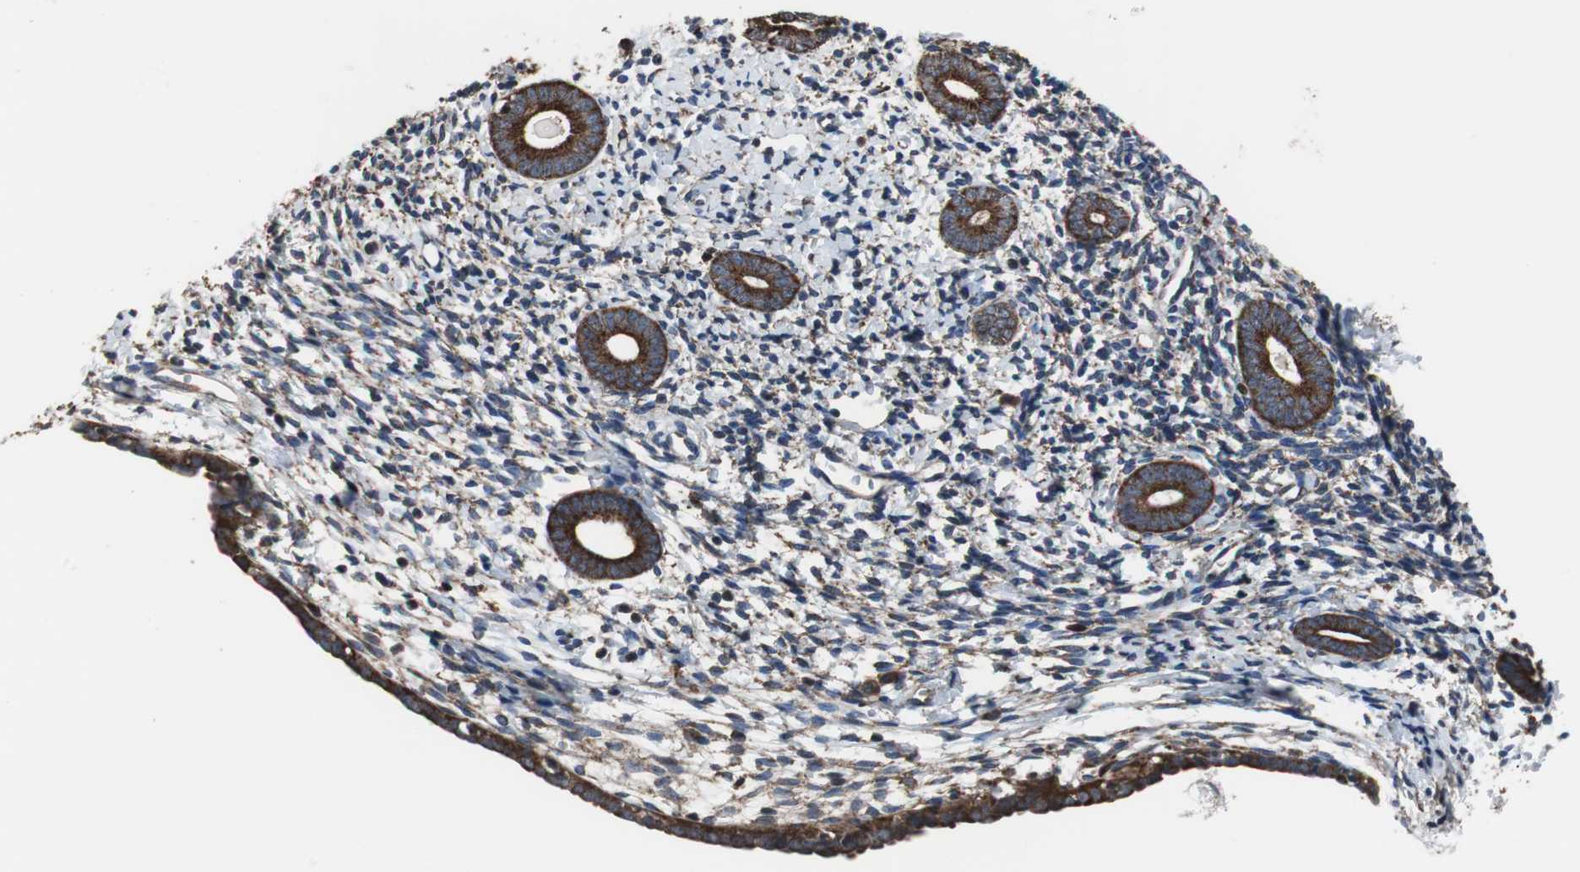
{"staining": {"intensity": "moderate", "quantity": "<25%", "location": "cytoplasmic/membranous"}, "tissue": "endometrium", "cell_type": "Cells in endometrial stroma", "image_type": "normal", "snomed": [{"axis": "morphology", "description": "Normal tissue, NOS"}, {"axis": "topography", "description": "Endometrium"}], "caption": "Approximately <25% of cells in endometrial stroma in normal endometrium demonstrate moderate cytoplasmic/membranous protein expression as visualized by brown immunohistochemical staining.", "gene": "USP10", "patient": {"sex": "female", "age": 71}}